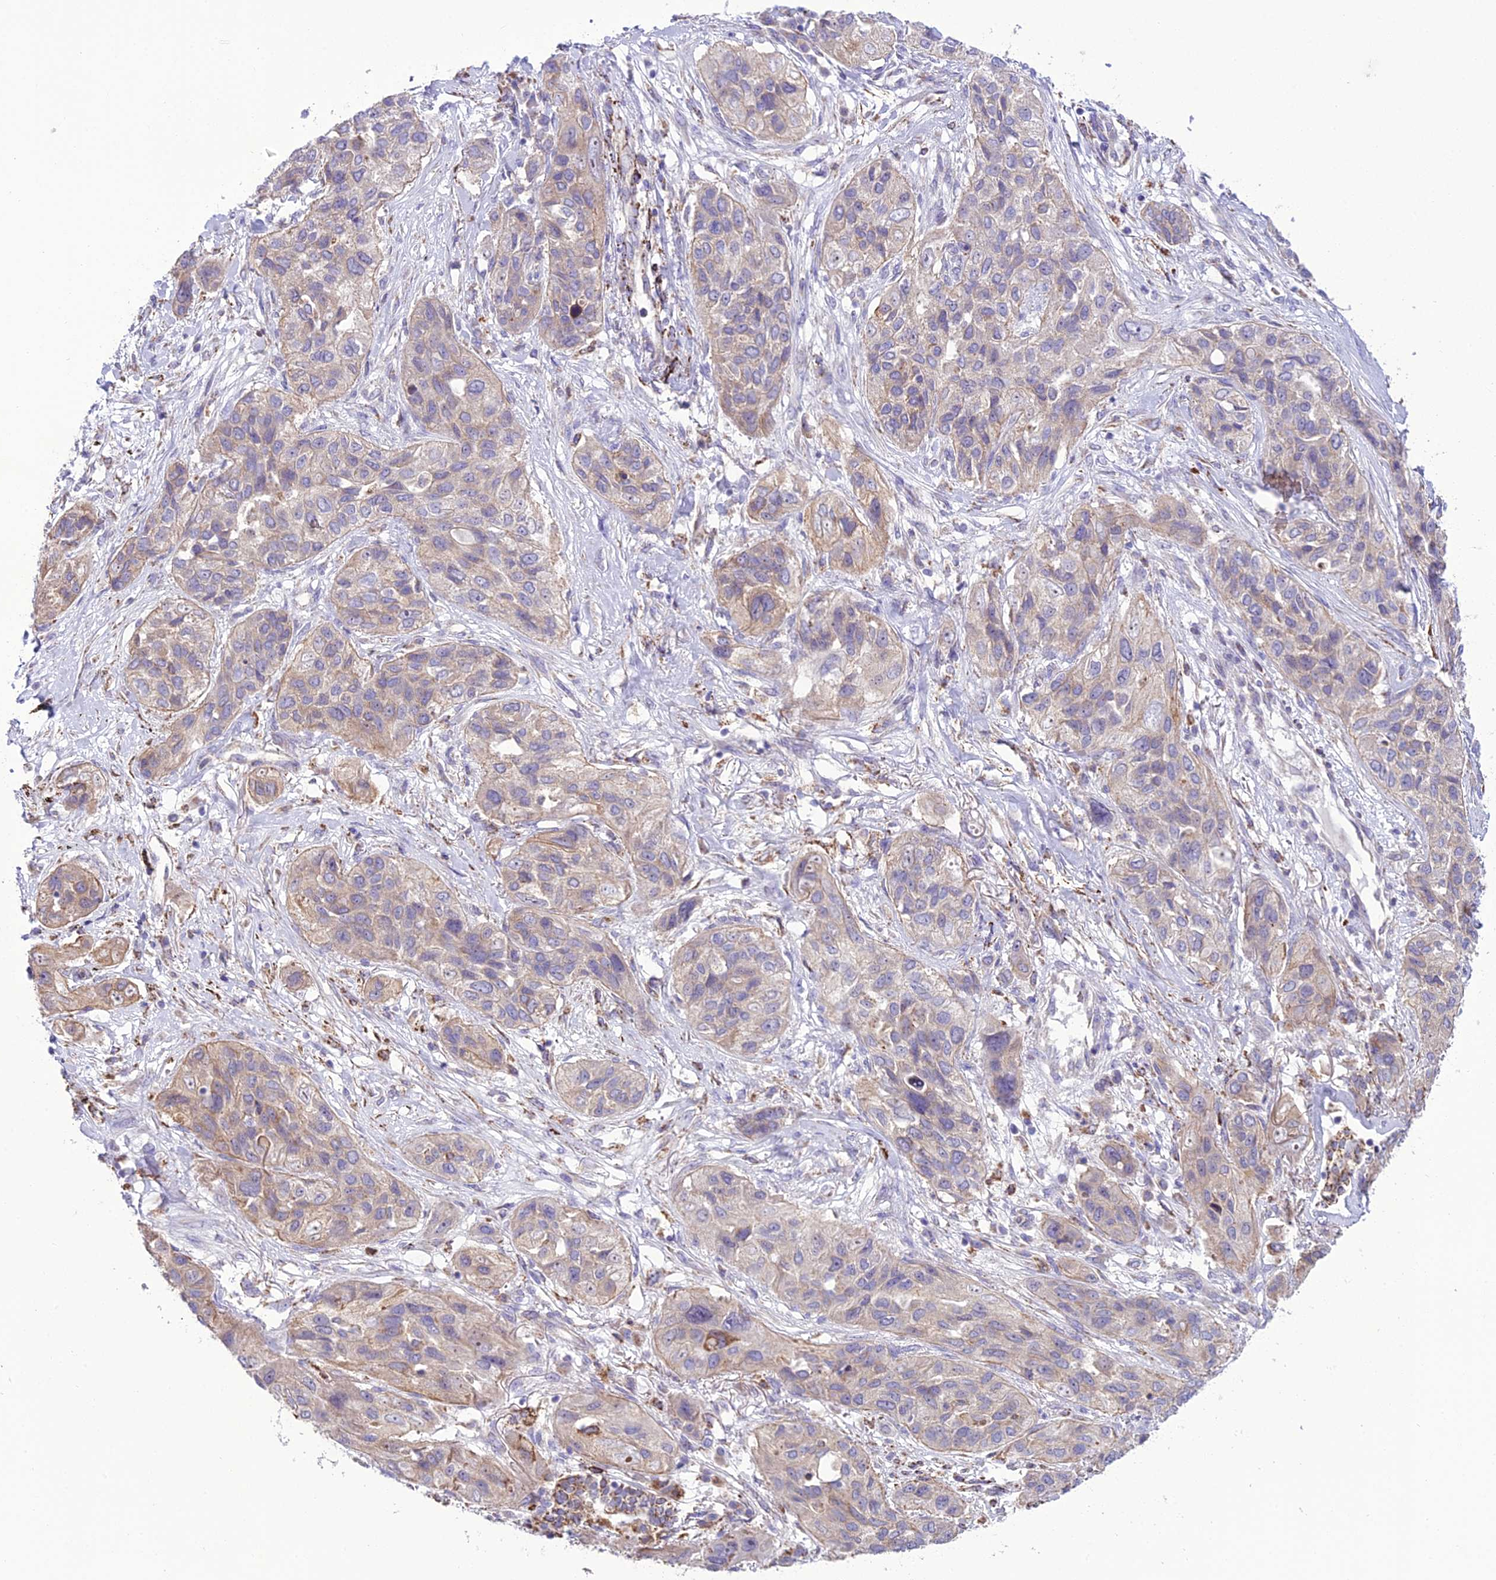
{"staining": {"intensity": "weak", "quantity": "25%-75%", "location": "cytoplasmic/membranous"}, "tissue": "lung cancer", "cell_type": "Tumor cells", "image_type": "cancer", "snomed": [{"axis": "morphology", "description": "Squamous cell carcinoma, NOS"}, {"axis": "topography", "description": "Lung"}], "caption": "Tumor cells show low levels of weak cytoplasmic/membranous expression in about 25%-75% of cells in lung cancer.", "gene": "TBC1D24", "patient": {"sex": "female", "age": 70}}